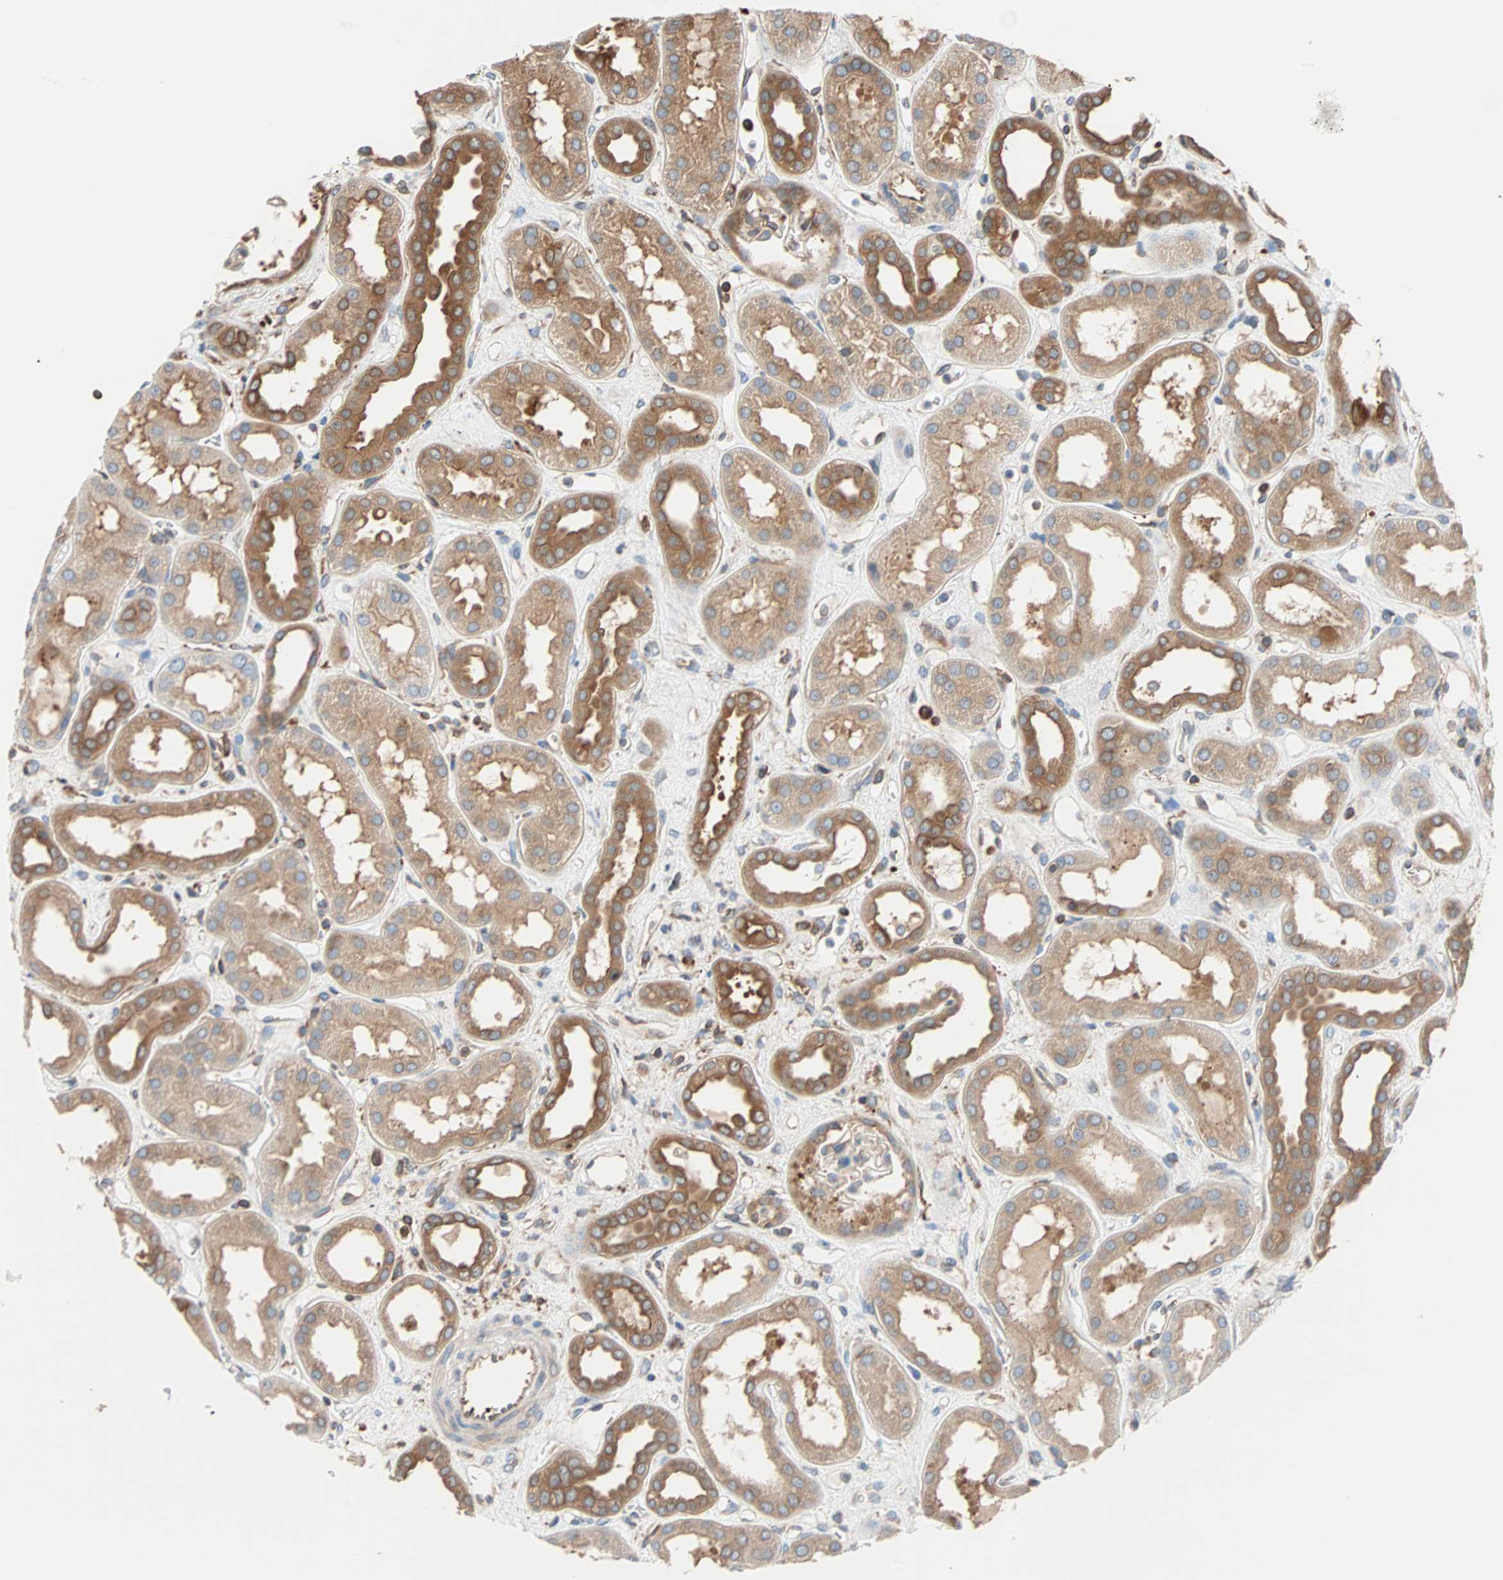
{"staining": {"intensity": "moderate", "quantity": ">75%", "location": "cytoplasmic/membranous"}, "tissue": "kidney", "cell_type": "Cells in glomeruli", "image_type": "normal", "snomed": [{"axis": "morphology", "description": "Normal tissue, NOS"}, {"axis": "topography", "description": "Kidney"}], "caption": "Cells in glomeruli exhibit medium levels of moderate cytoplasmic/membranous staining in about >75% of cells in normal human kidney.", "gene": "EEF2", "patient": {"sex": "male", "age": 59}}